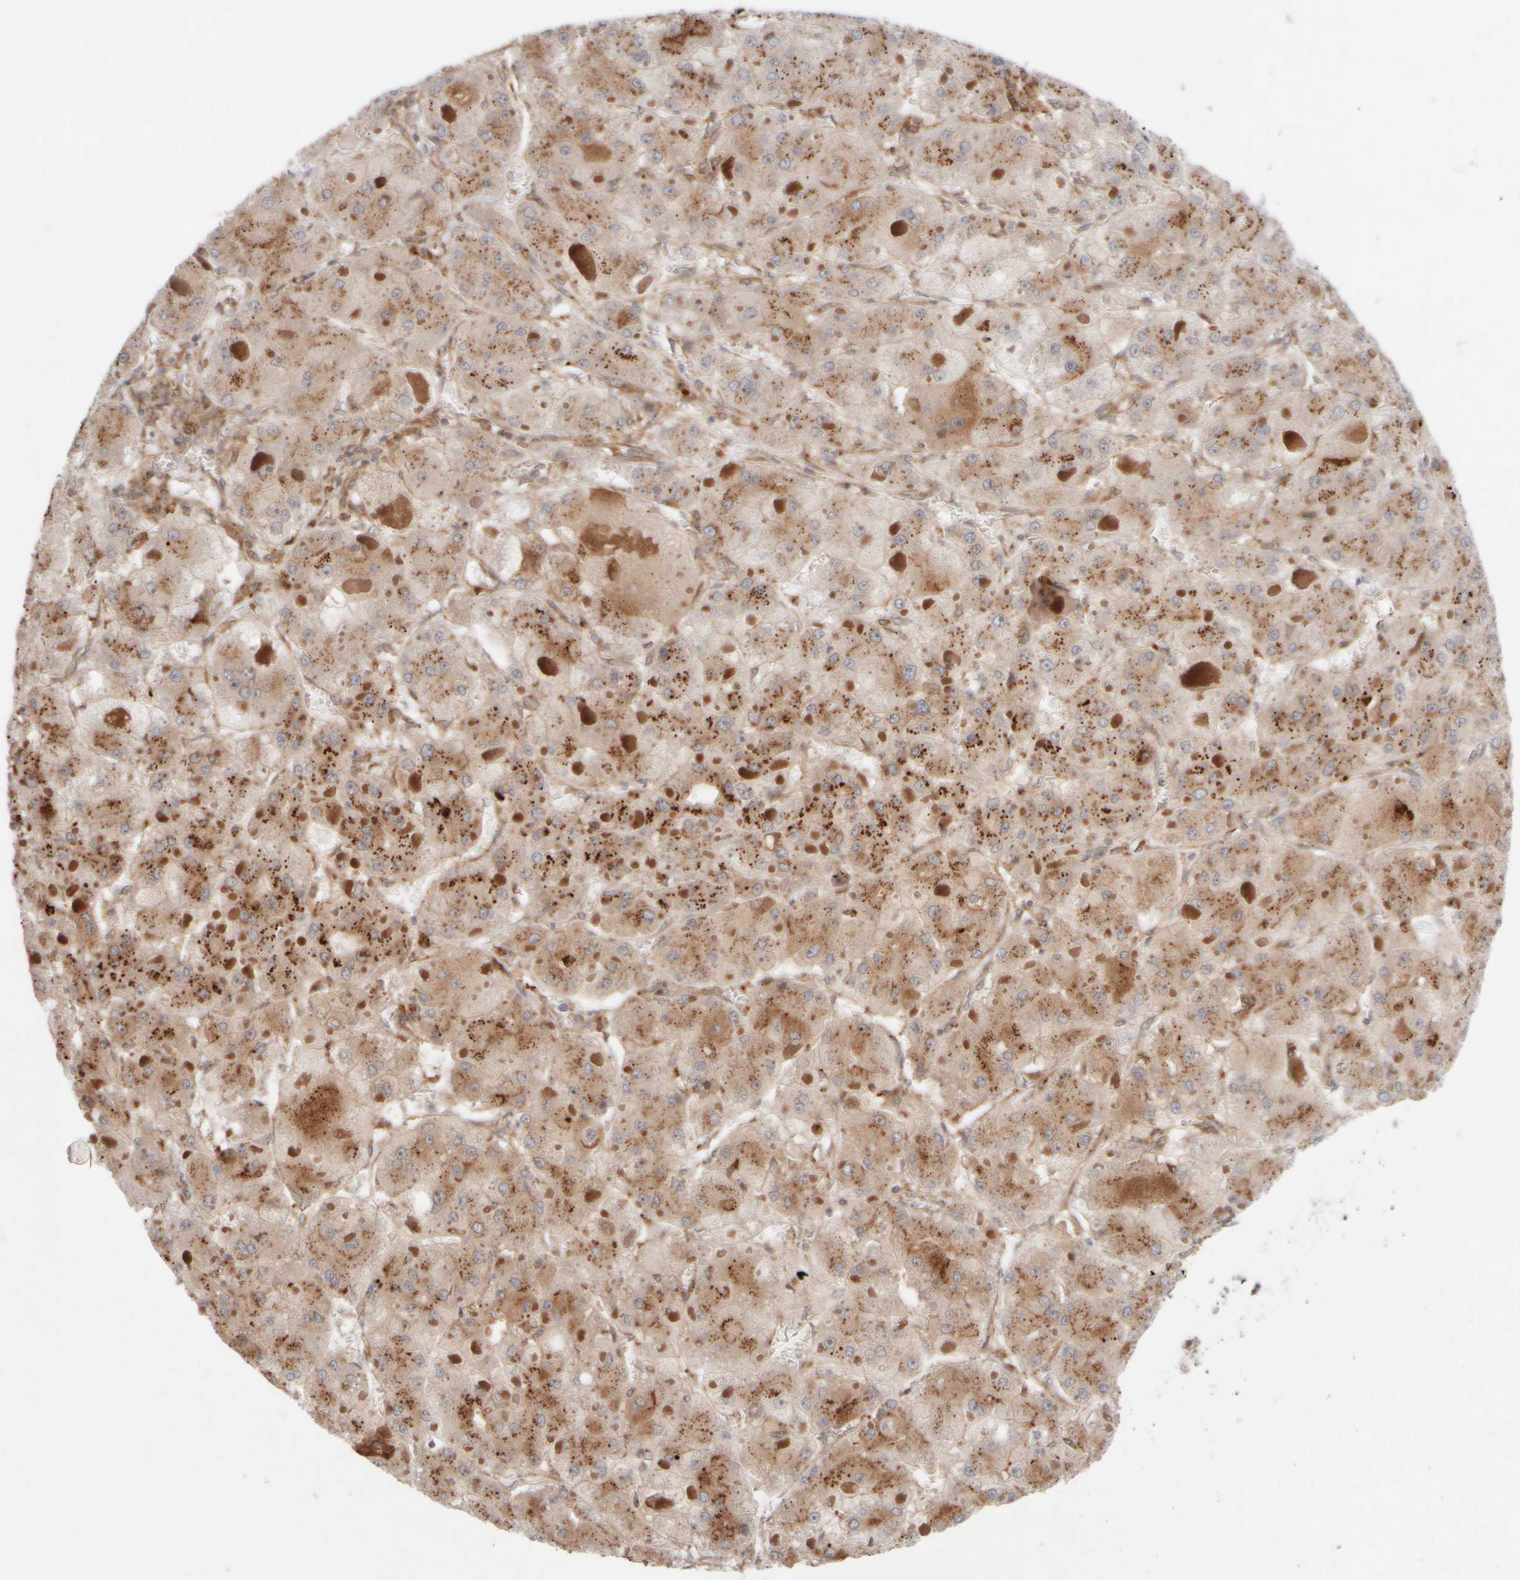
{"staining": {"intensity": "moderate", "quantity": ">75%", "location": "cytoplasmic/membranous"}, "tissue": "liver cancer", "cell_type": "Tumor cells", "image_type": "cancer", "snomed": [{"axis": "morphology", "description": "Carcinoma, Hepatocellular, NOS"}, {"axis": "topography", "description": "Liver"}], "caption": "IHC staining of liver cancer, which displays medium levels of moderate cytoplasmic/membranous positivity in approximately >75% of tumor cells indicating moderate cytoplasmic/membranous protein staining. The staining was performed using DAB (3,3'-diaminobenzidine) (brown) for protein detection and nuclei were counterstained in hematoxylin (blue).", "gene": "GCN1", "patient": {"sex": "female", "age": 73}}